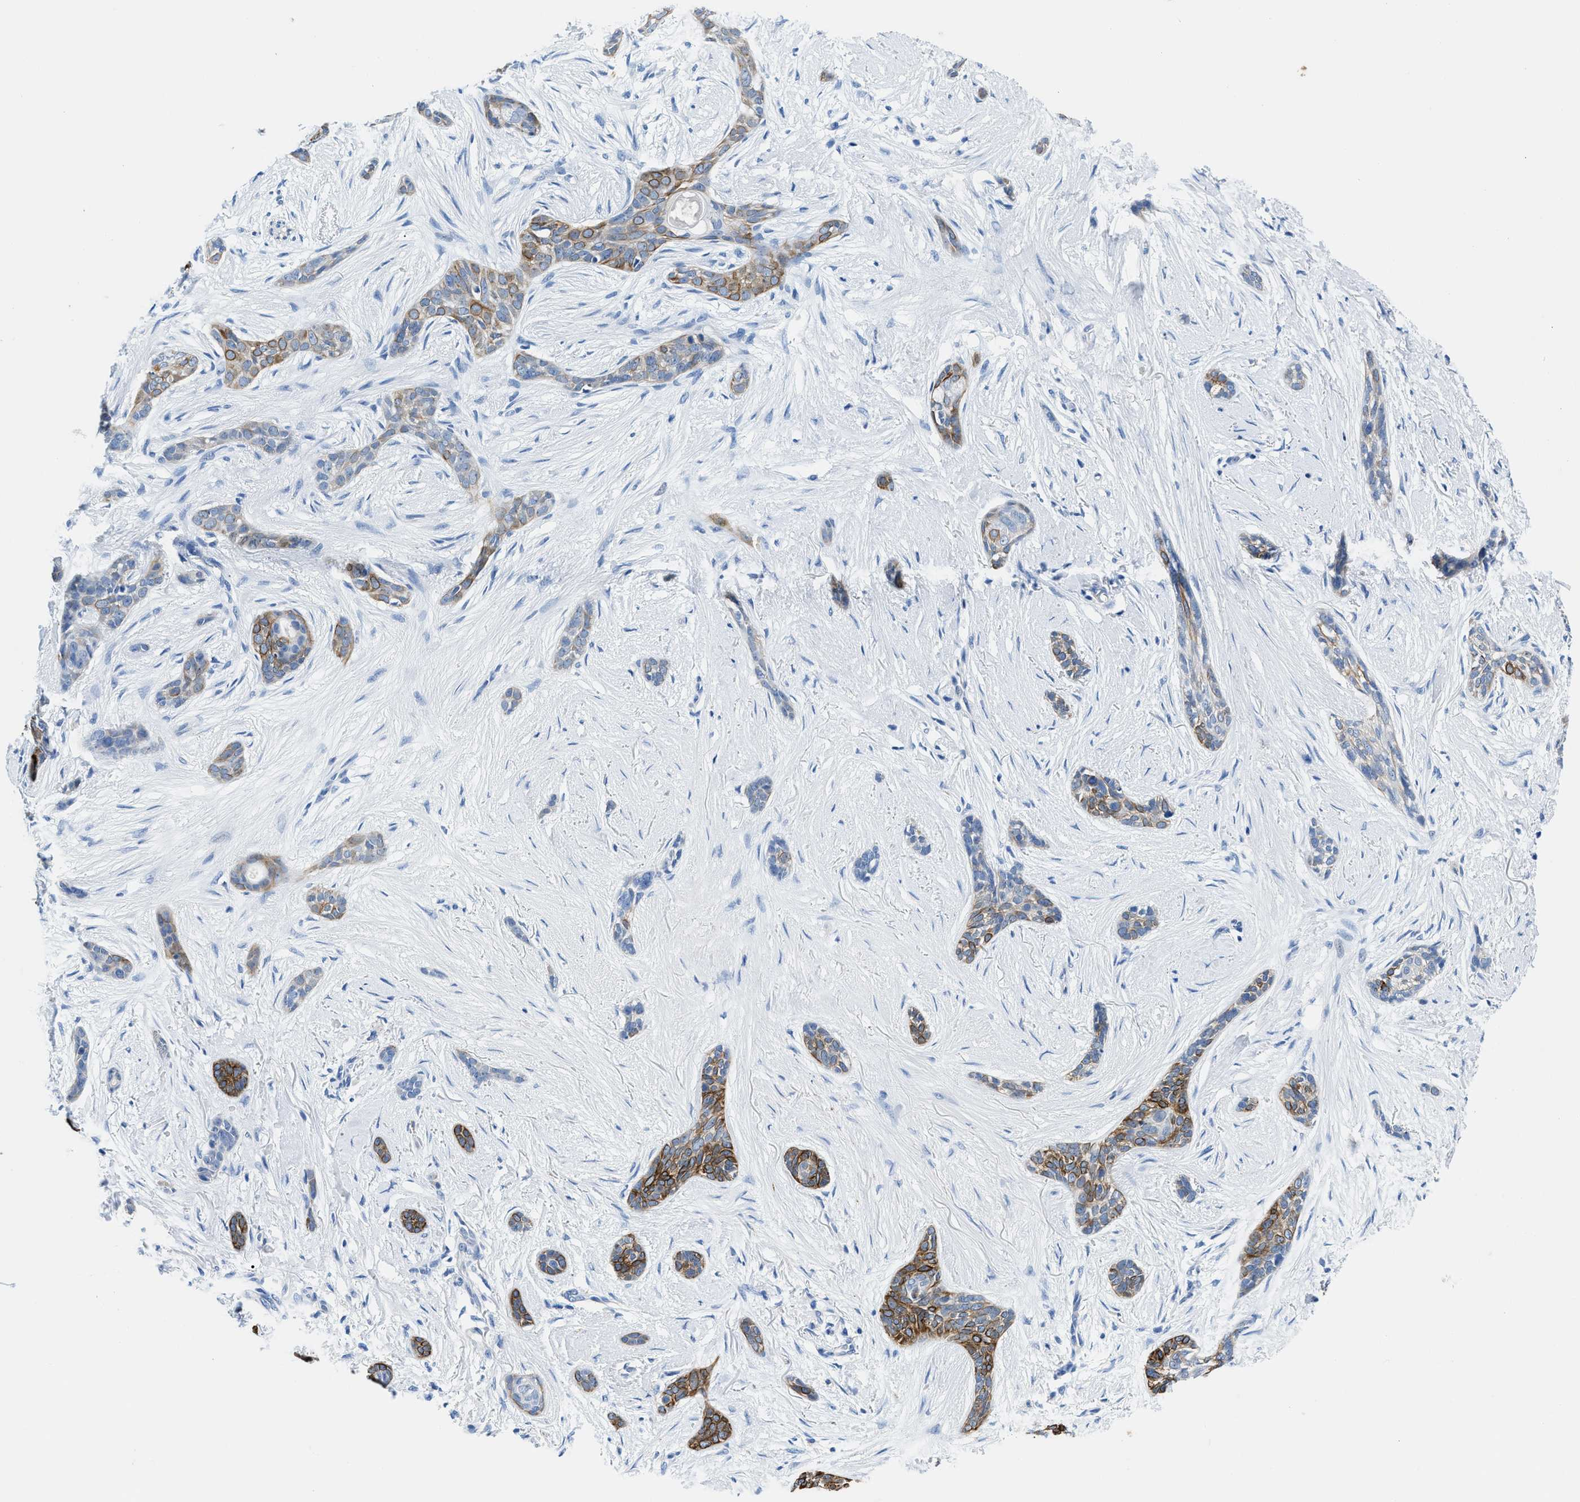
{"staining": {"intensity": "strong", "quantity": "25%-75%", "location": "cytoplasmic/membranous"}, "tissue": "skin cancer", "cell_type": "Tumor cells", "image_type": "cancer", "snomed": [{"axis": "morphology", "description": "Basal cell carcinoma"}, {"axis": "morphology", "description": "Adnexal tumor, benign"}, {"axis": "topography", "description": "Skin"}], "caption": "A brown stain shows strong cytoplasmic/membranous staining of a protein in human skin cancer (basal cell carcinoma) tumor cells. Immunohistochemistry (ihc) stains the protein of interest in brown and the nuclei are stained blue.", "gene": "SLC10A6", "patient": {"sex": "female", "age": 42}}